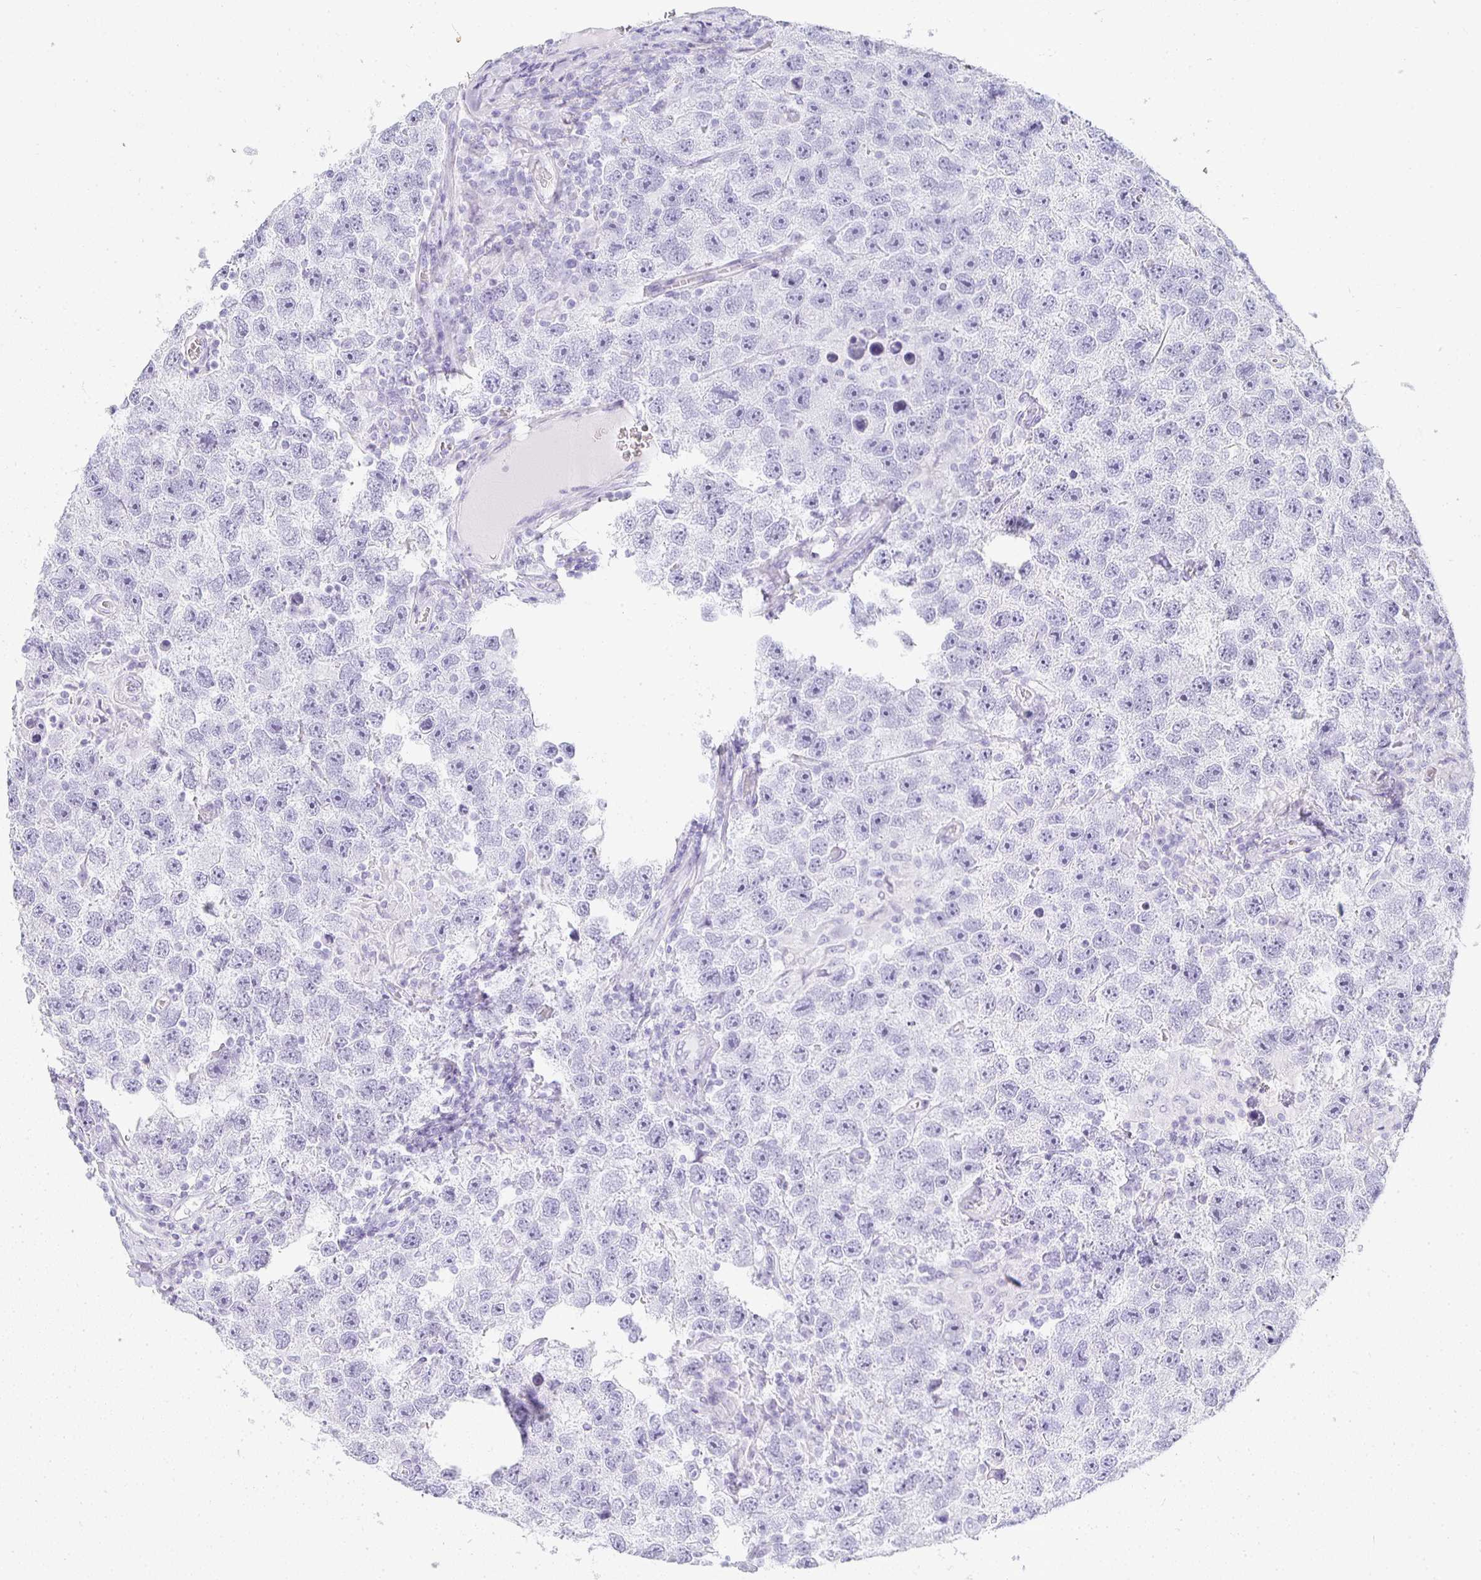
{"staining": {"intensity": "negative", "quantity": "none", "location": "none"}, "tissue": "testis cancer", "cell_type": "Tumor cells", "image_type": "cancer", "snomed": [{"axis": "morphology", "description": "Seminoma, NOS"}, {"axis": "topography", "description": "Testis"}], "caption": "Immunohistochemistry of testis cancer reveals no expression in tumor cells.", "gene": "TPSD1", "patient": {"sex": "male", "age": 26}}